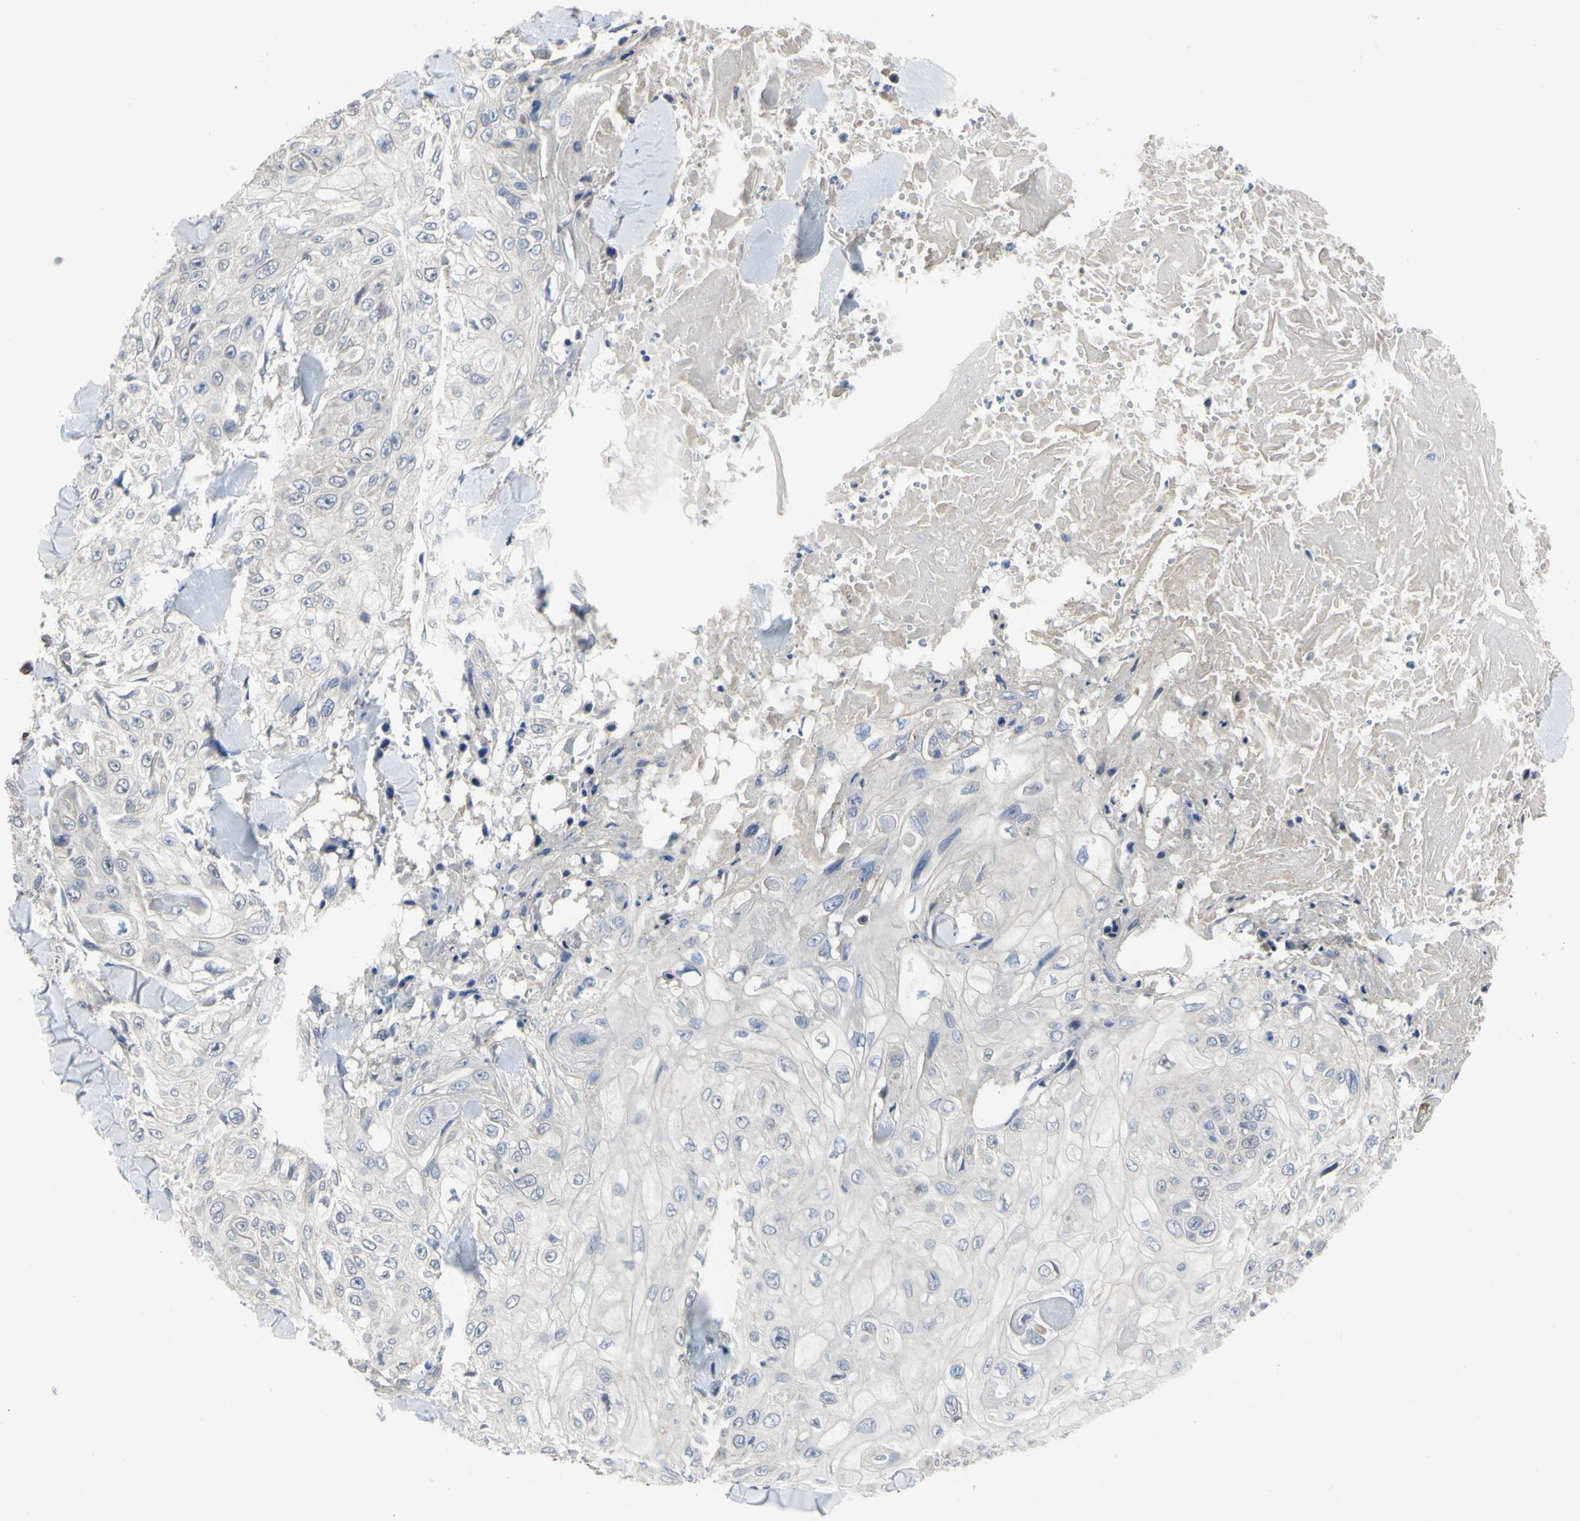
{"staining": {"intensity": "negative", "quantity": "none", "location": "none"}, "tissue": "skin cancer", "cell_type": "Tumor cells", "image_type": "cancer", "snomed": [{"axis": "morphology", "description": "Squamous cell carcinoma, NOS"}, {"axis": "topography", "description": "Skin"}], "caption": "Tumor cells show no significant expression in skin squamous cell carcinoma.", "gene": "LHX9", "patient": {"sex": "male", "age": 86}}